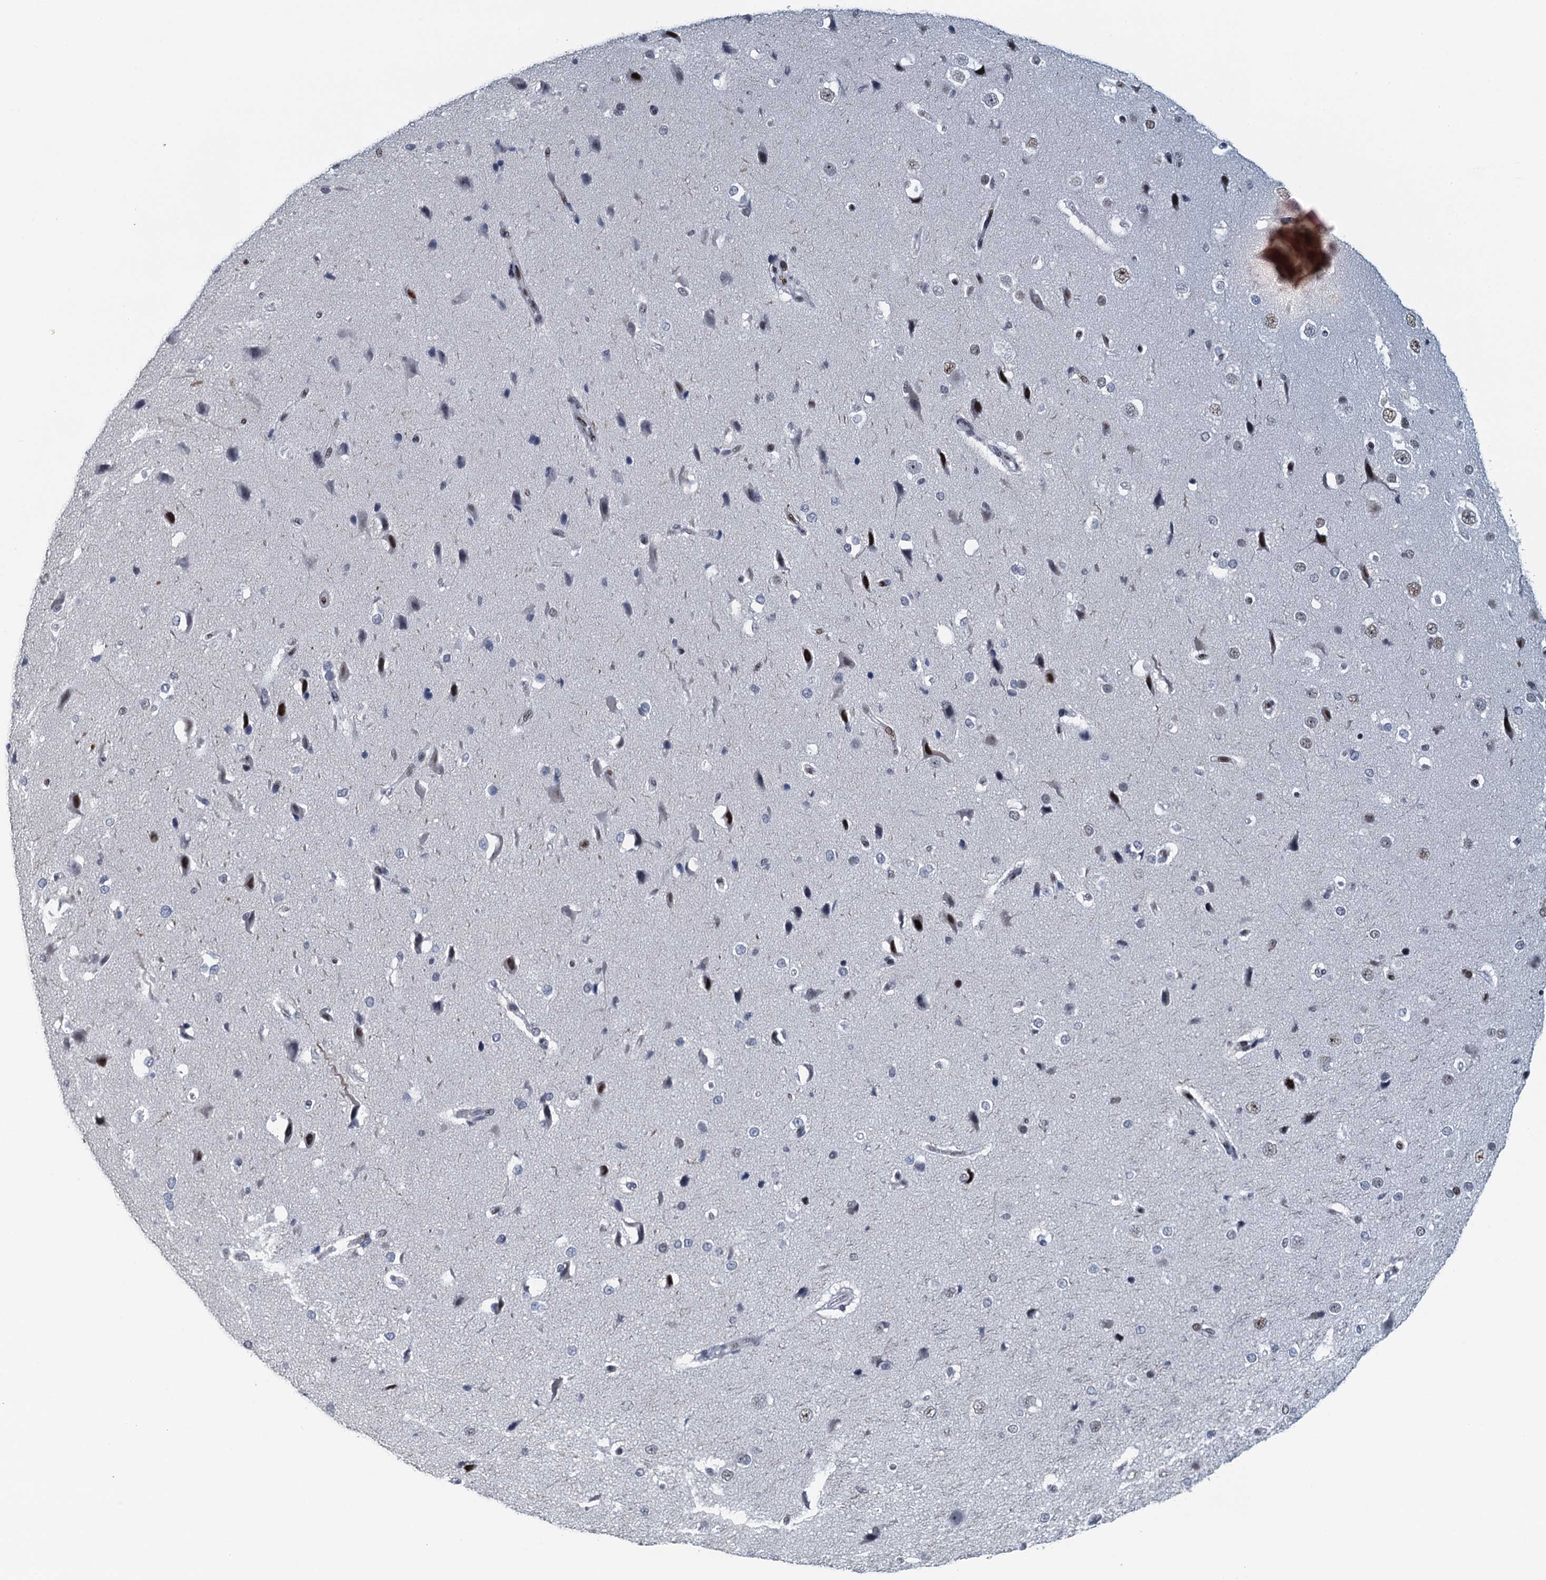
{"staining": {"intensity": "strong", "quantity": "<25%", "location": "nuclear"}, "tissue": "cerebral cortex", "cell_type": "Endothelial cells", "image_type": "normal", "snomed": [{"axis": "morphology", "description": "Normal tissue, NOS"}, {"axis": "morphology", "description": "Developmental malformation"}, {"axis": "topography", "description": "Cerebral cortex"}], "caption": "A micrograph showing strong nuclear staining in approximately <25% of endothelial cells in unremarkable cerebral cortex, as visualized by brown immunohistochemical staining.", "gene": "TTLL9", "patient": {"sex": "female", "age": 30}}